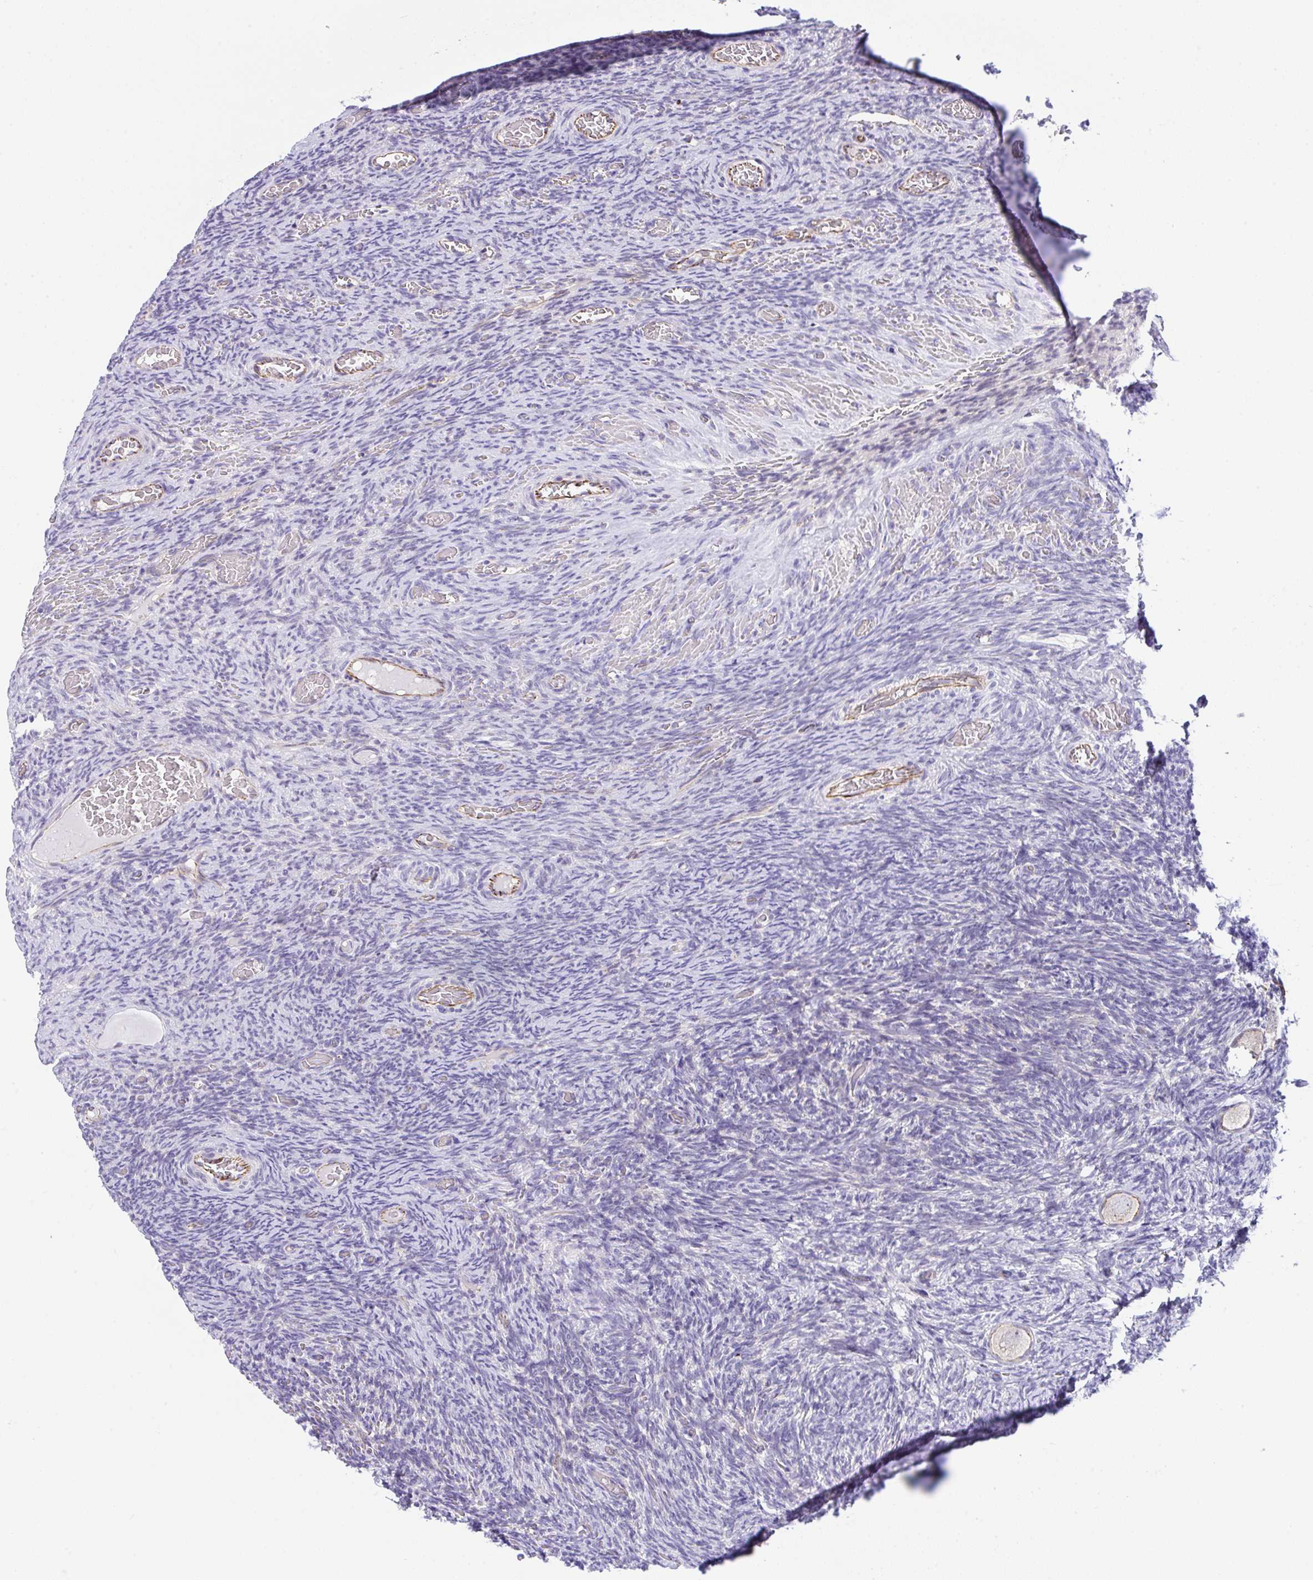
{"staining": {"intensity": "negative", "quantity": "none", "location": "none"}, "tissue": "ovary", "cell_type": "Follicle cells", "image_type": "normal", "snomed": [{"axis": "morphology", "description": "Normal tissue, NOS"}, {"axis": "topography", "description": "Ovary"}], "caption": "The immunohistochemistry (IHC) photomicrograph has no significant expression in follicle cells of ovary.", "gene": "CGNL1", "patient": {"sex": "female", "age": 34}}